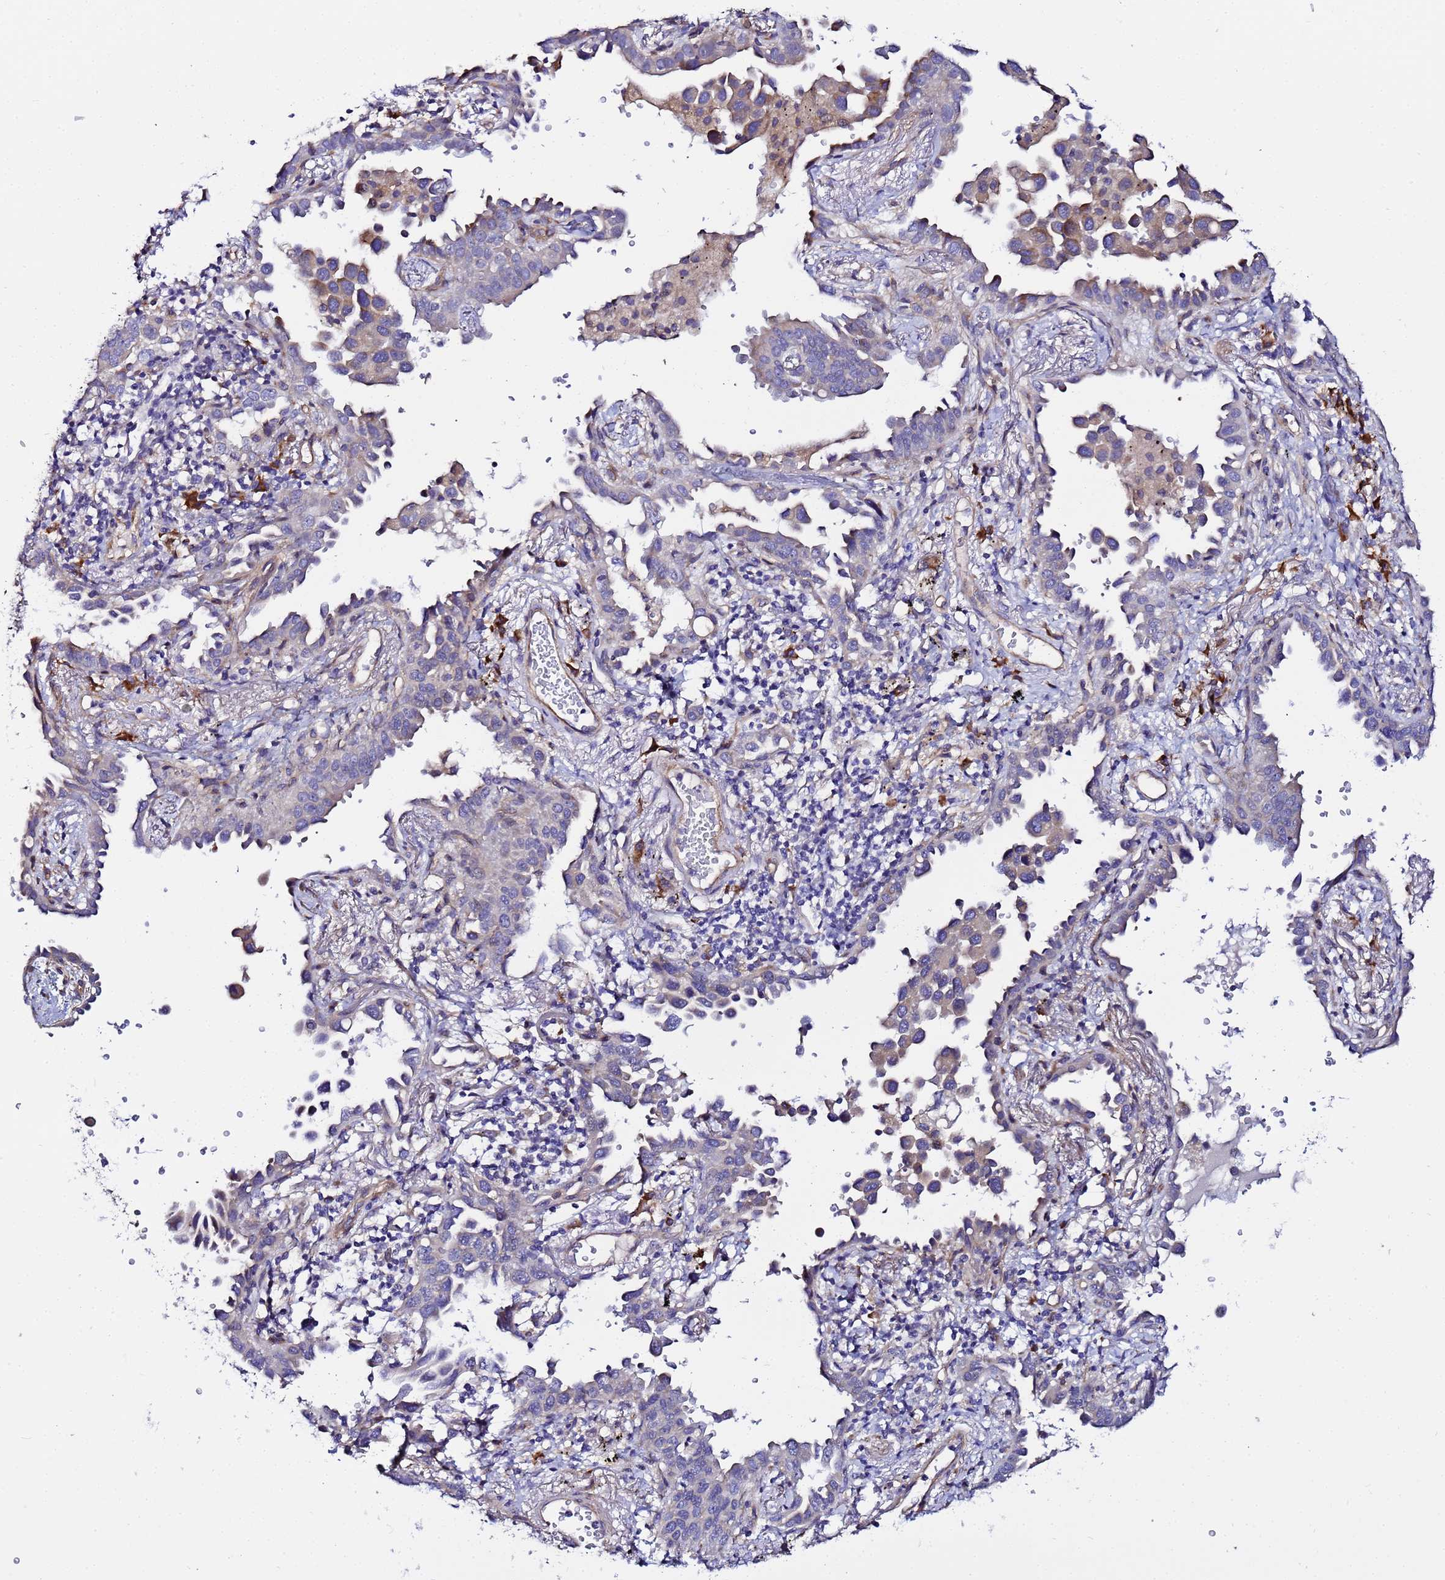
{"staining": {"intensity": "weak", "quantity": "<25%", "location": "cytoplasmic/membranous"}, "tissue": "lung cancer", "cell_type": "Tumor cells", "image_type": "cancer", "snomed": [{"axis": "morphology", "description": "Adenocarcinoma, NOS"}, {"axis": "topography", "description": "Lung"}], "caption": "The IHC image has no significant staining in tumor cells of lung cancer tissue. (Stains: DAB (3,3'-diaminobenzidine) immunohistochemistry with hematoxylin counter stain, Microscopy: brightfield microscopy at high magnification).", "gene": "JRKL", "patient": {"sex": "male", "age": 67}}